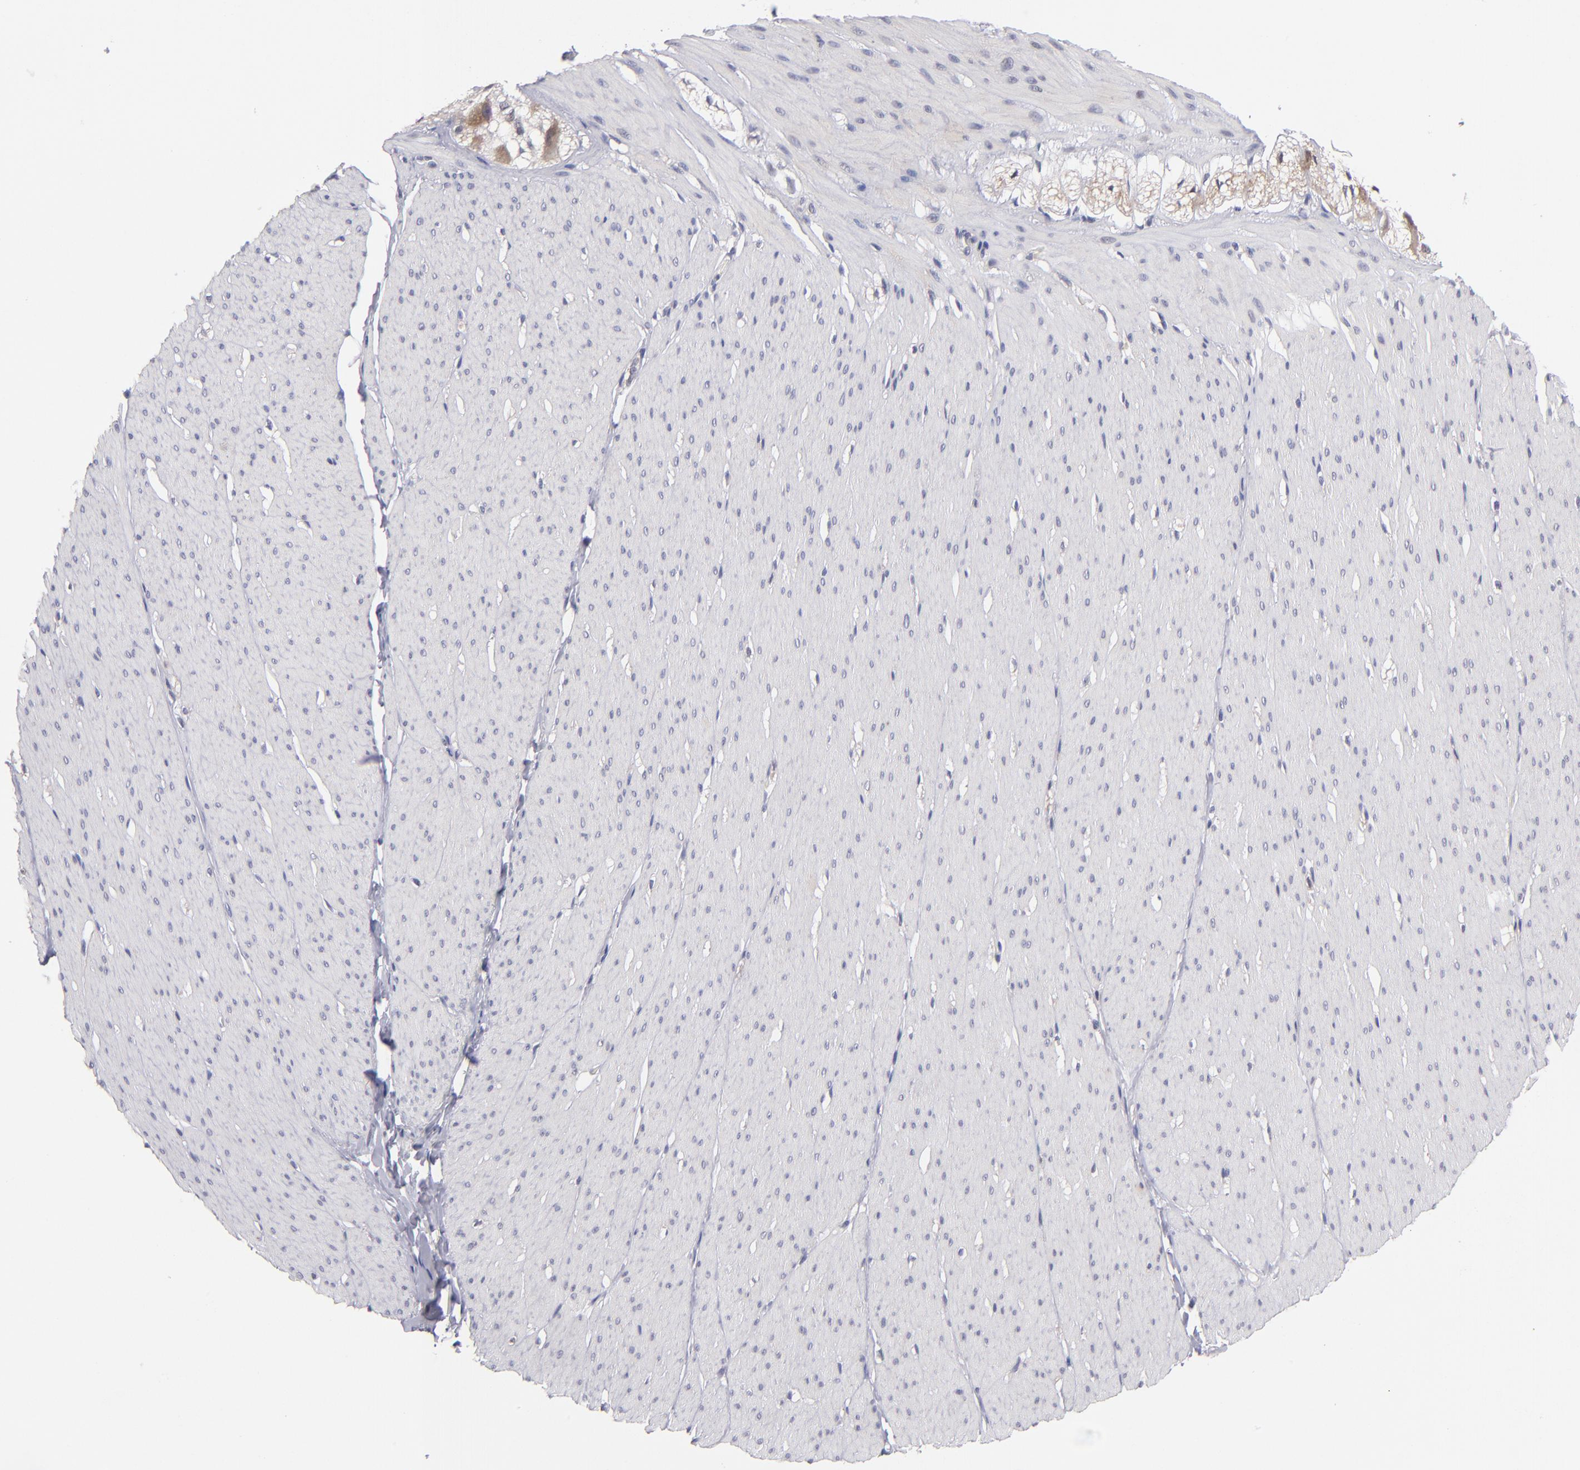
{"staining": {"intensity": "negative", "quantity": "none", "location": "none"}, "tissue": "smooth muscle", "cell_type": "Smooth muscle cells", "image_type": "normal", "snomed": [{"axis": "morphology", "description": "Normal tissue, NOS"}, {"axis": "topography", "description": "Smooth muscle"}, {"axis": "topography", "description": "Colon"}], "caption": "Smooth muscle cells are negative for protein expression in normal human smooth muscle. Brightfield microscopy of immunohistochemistry (IHC) stained with DAB (3,3'-diaminobenzidine) (brown) and hematoxylin (blue), captured at high magnification.", "gene": "EIF3L", "patient": {"sex": "male", "age": 67}}